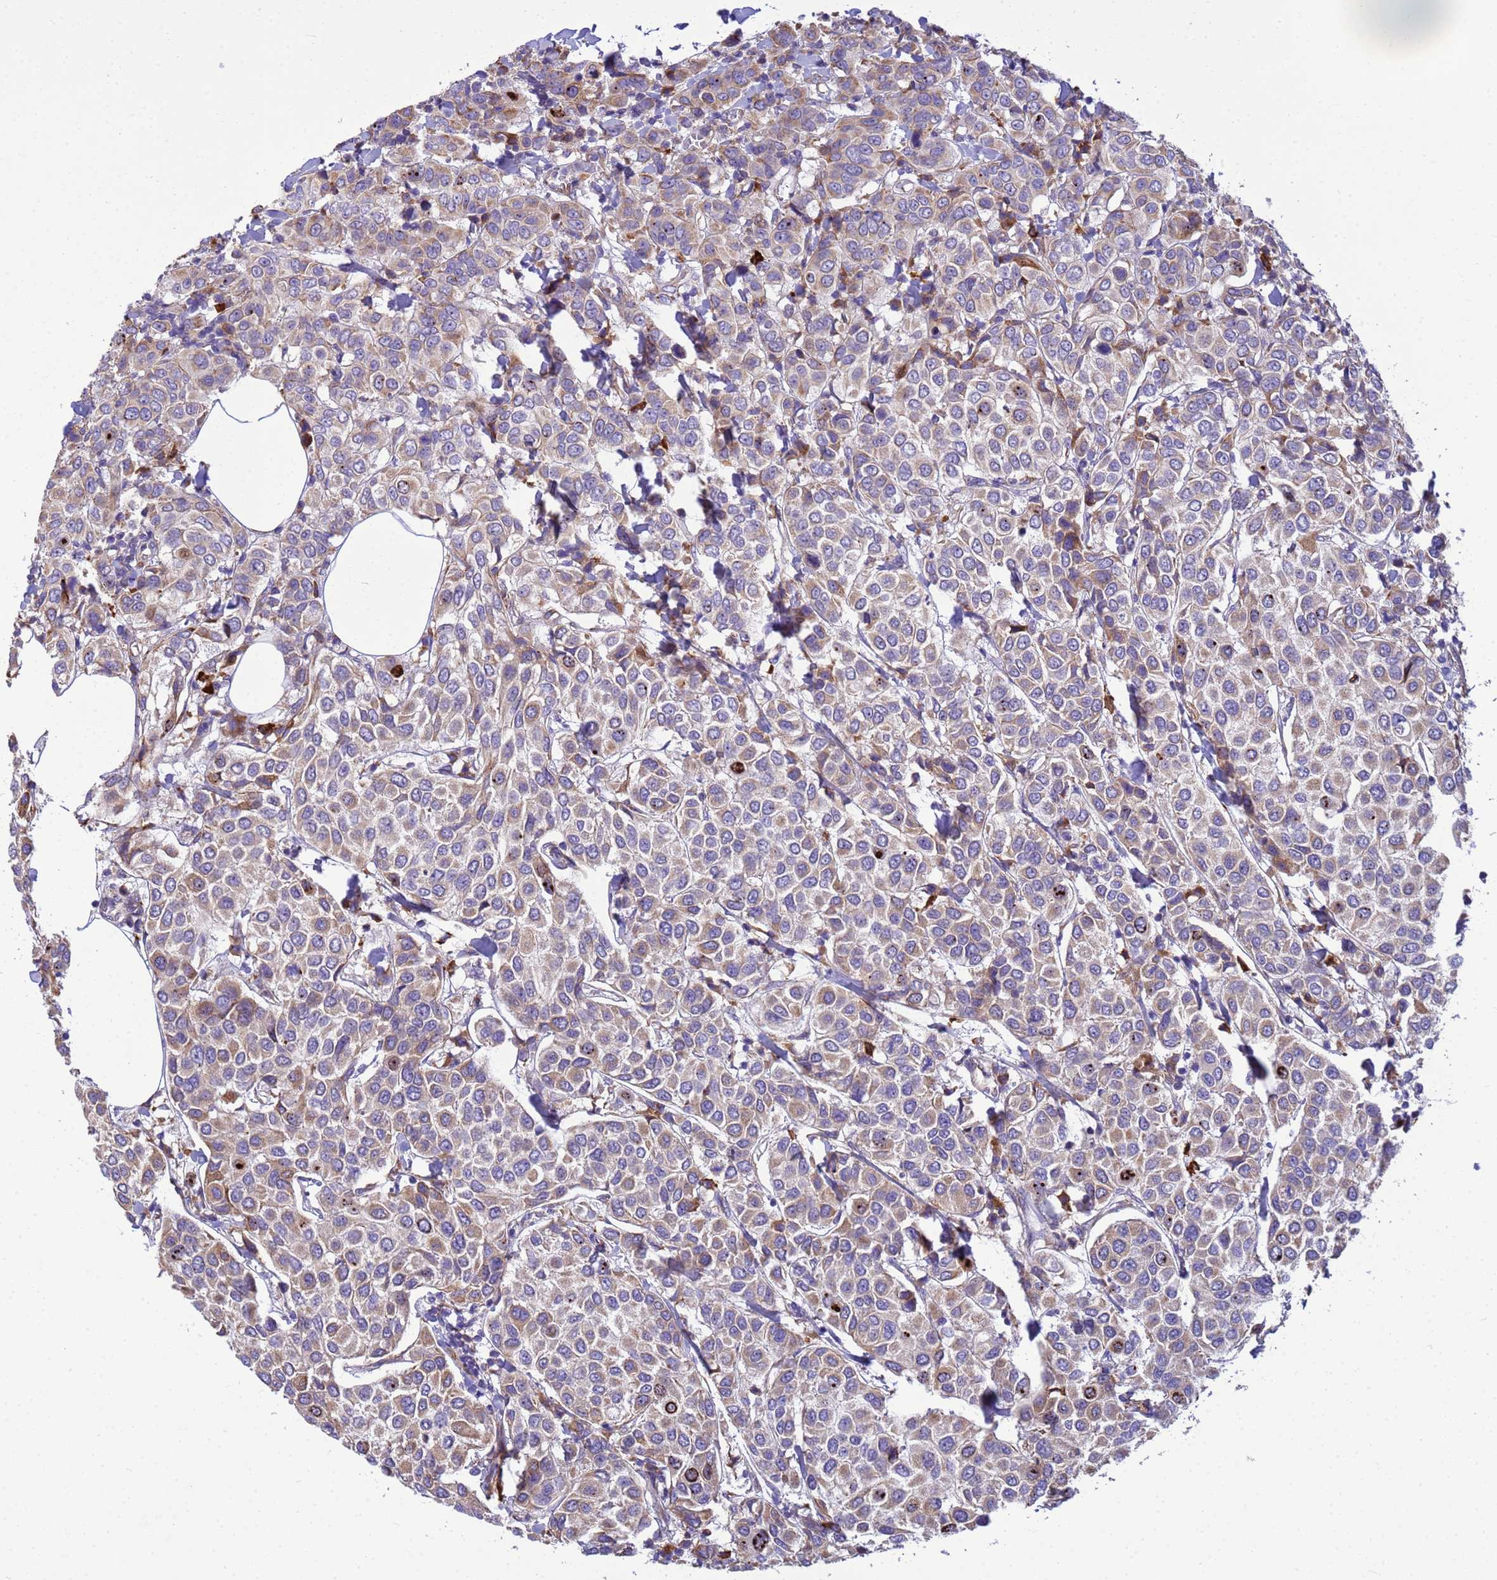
{"staining": {"intensity": "moderate", "quantity": "25%-75%", "location": "cytoplasmic/membranous"}, "tissue": "breast cancer", "cell_type": "Tumor cells", "image_type": "cancer", "snomed": [{"axis": "morphology", "description": "Duct carcinoma"}, {"axis": "topography", "description": "Breast"}], "caption": "Immunohistochemistry (IHC) staining of breast cancer (invasive ductal carcinoma), which reveals medium levels of moderate cytoplasmic/membranous expression in approximately 25%-75% of tumor cells indicating moderate cytoplasmic/membranous protein expression. The staining was performed using DAB (brown) for protein detection and nuclei were counterstained in hematoxylin (blue).", "gene": "THAP5", "patient": {"sex": "female", "age": 55}}